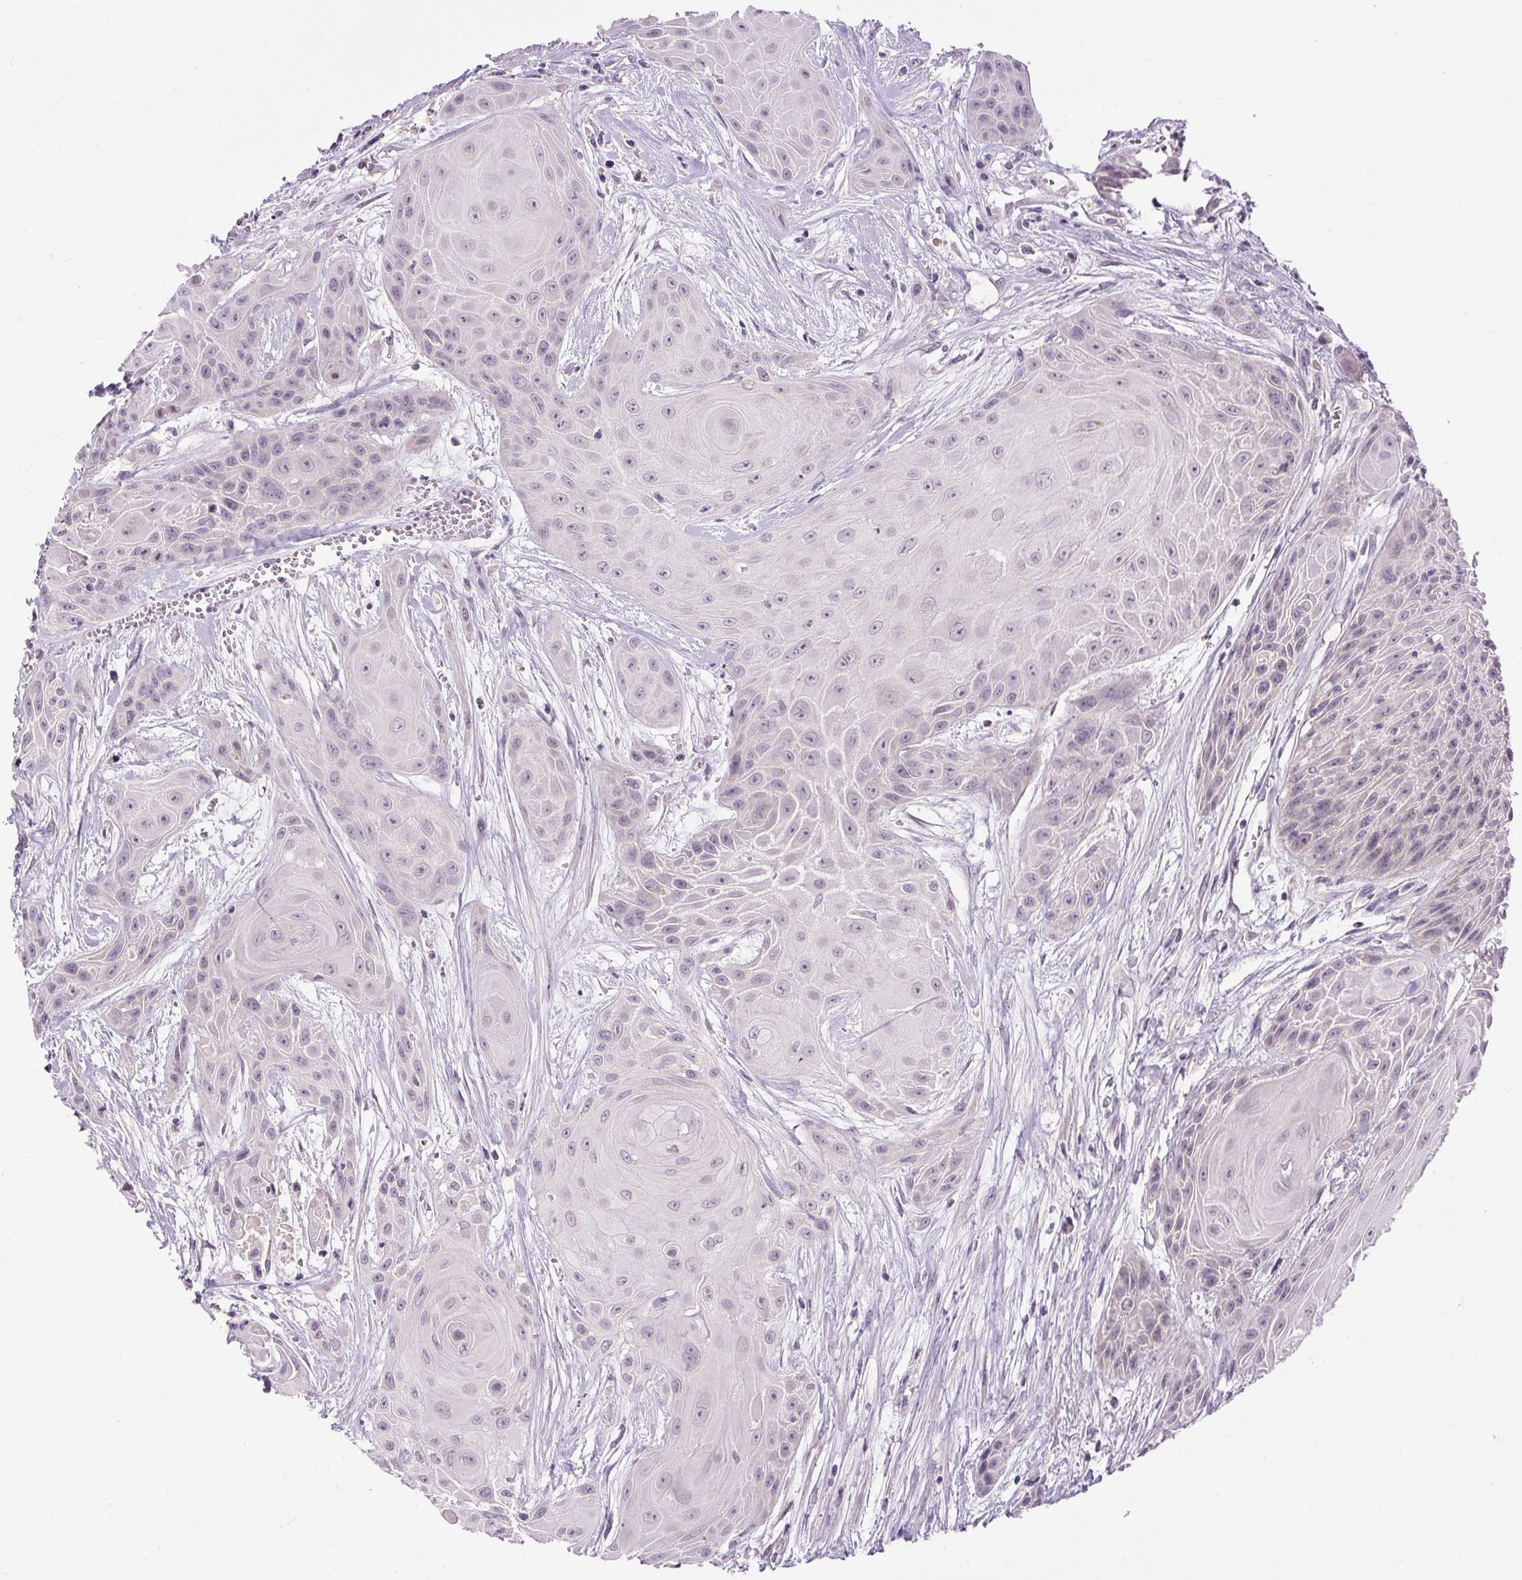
{"staining": {"intensity": "negative", "quantity": "none", "location": "none"}, "tissue": "head and neck cancer", "cell_type": "Tumor cells", "image_type": "cancer", "snomed": [{"axis": "morphology", "description": "Squamous cell carcinoma, NOS"}, {"axis": "topography", "description": "Head-Neck"}], "caption": "A micrograph of human head and neck squamous cell carcinoma is negative for staining in tumor cells. (DAB immunohistochemistry (IHC) visualized using brightfield microscopy, high magnification).", "gene": "FABP7", "patient": {"sex": "female", "age": 73}}